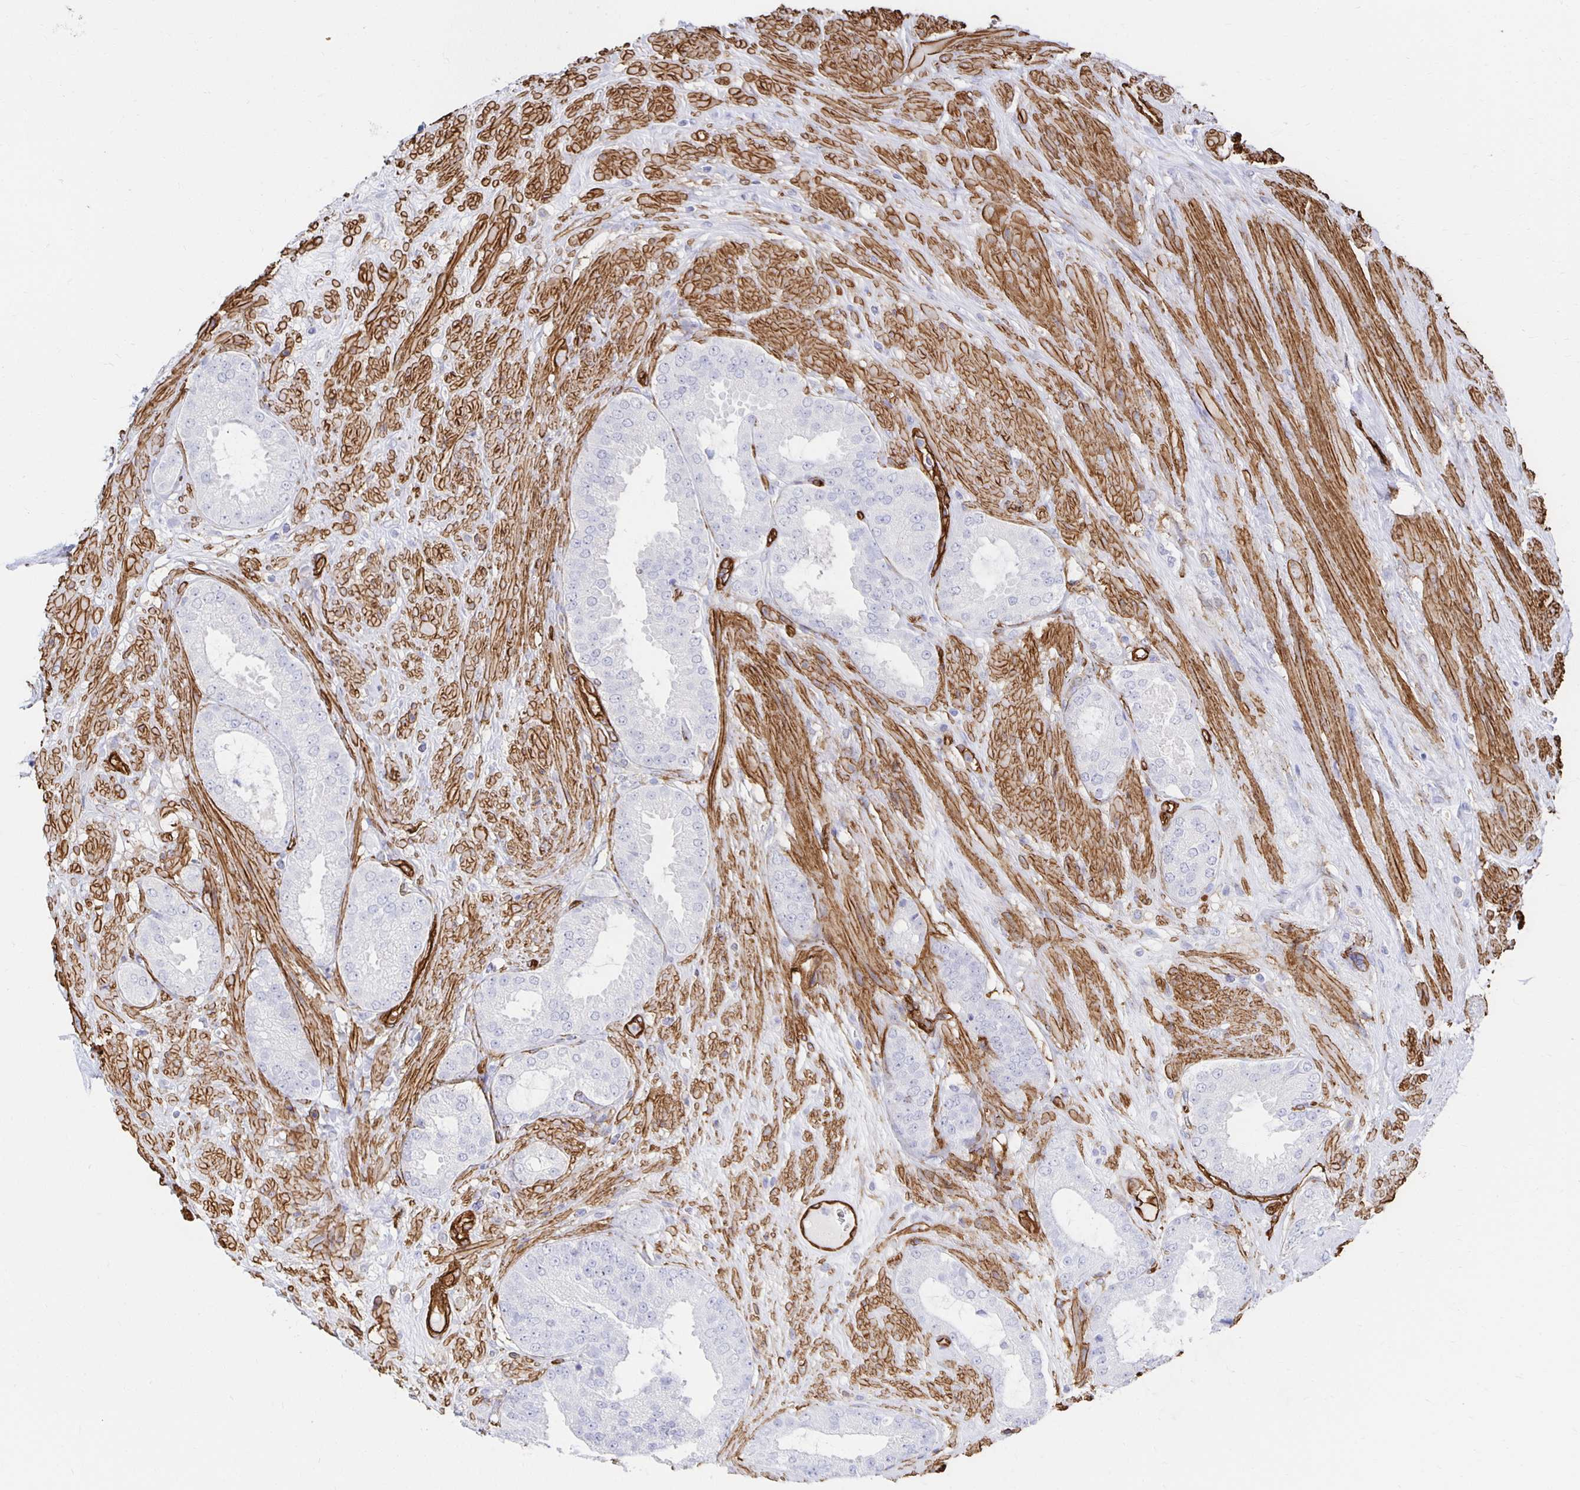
{"staining": {"intensity": "negative", "quantity": "none", "location": "none"}, "tissue": "prostate cancer", "cell_type": "Tumor cells", "image_type": "cancer", "snomed": [{"axis": "morphology", "description": "Adenocarcinoma, High grade"}, {"axis": "topography", "description": "Prostate"}], "caption": "The immunohistochemistry micrograph has no significant expression in tumor cells of adenocarcinoma (high-grade) (prostate) tissue. The staining was performed using DAB (3,3'-diaminobenzidine) to visualize the protein expression in brown, while the nuclei were stained in blue with hematoxylin (Magnification: 20x).", "gene": "VIPR2", "patient": {"sex": "male", "age": 71}}